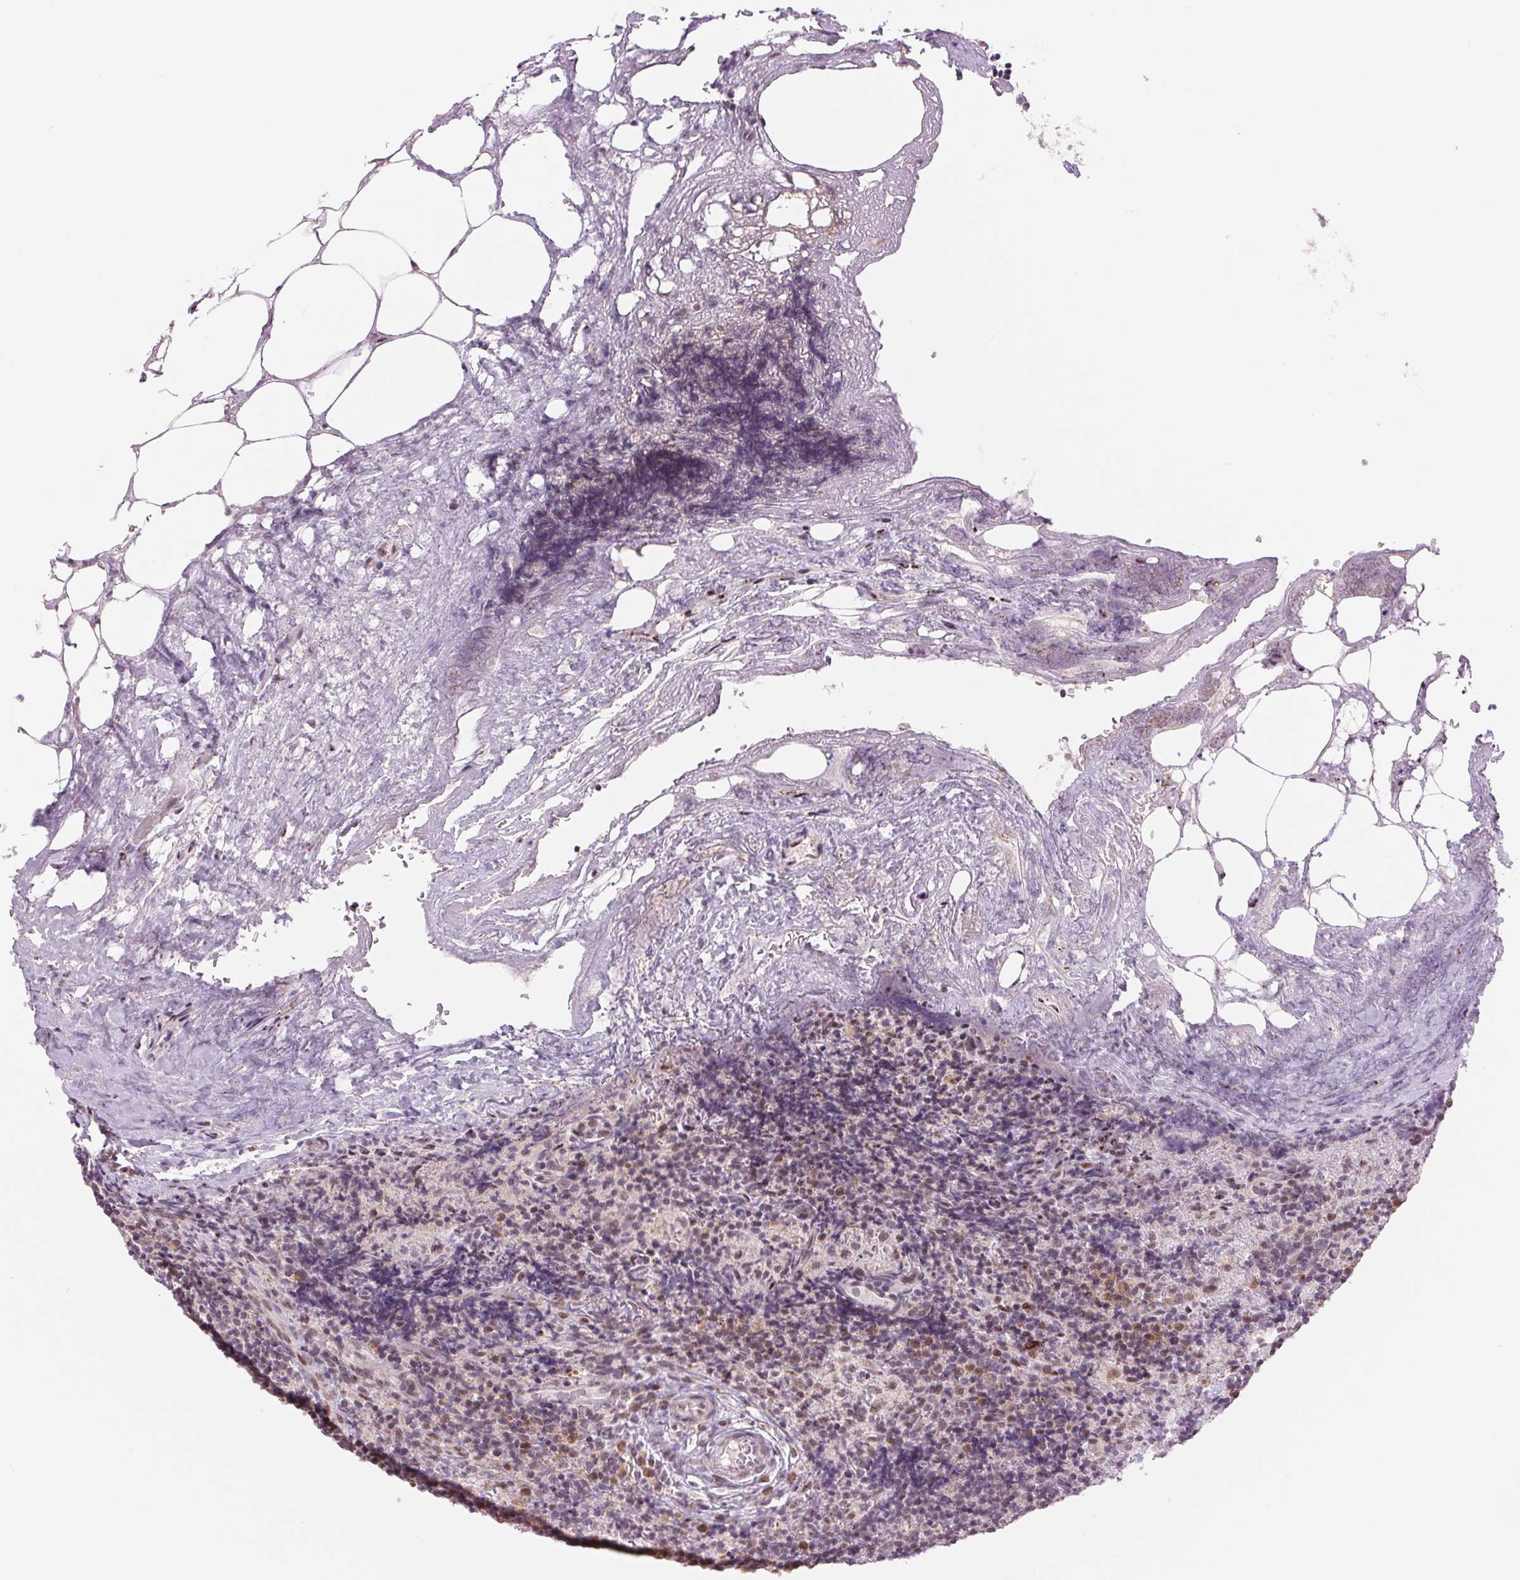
{"staining": {"intensity": "negative", "quantity": "none", "location": "none"}, "tissue": "lymph node", "cell_type": "Germinal center cells", "image_type": "normal", "snomed": [{"axis": "morphology", "description": "Normal tissue, NOS"}, {"axis": "topography", "description": "Lymph node"}], "caption": "Immunohistochemistry (IHC) of unremarkable human lymph node exhibits no expression in germinal center cells. Nuclei are stained in blue.", "gene": "ARHGAP32", "patient": {"sex": "male", "age": 67}}